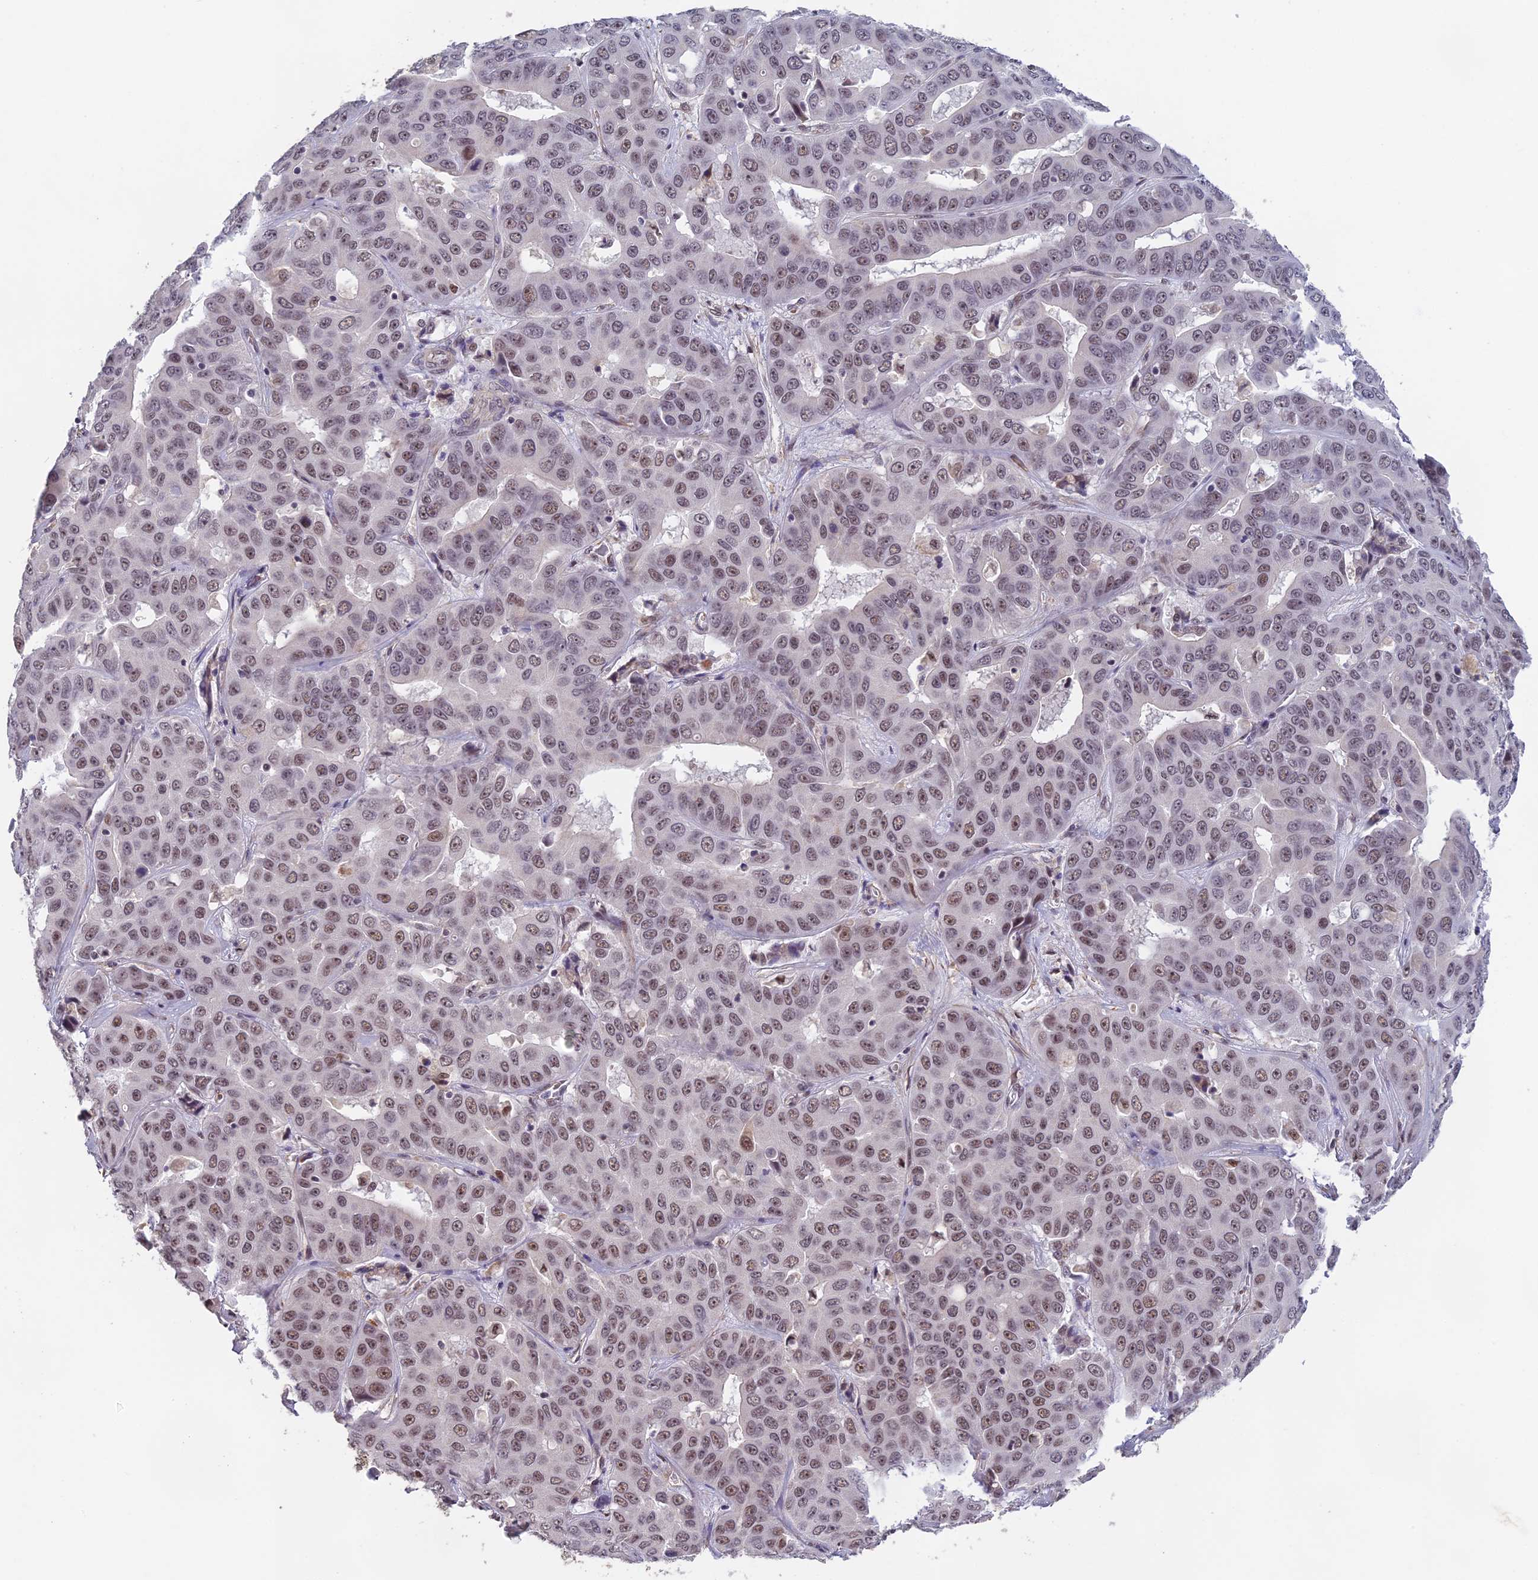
{"staining": {"intensity": "weak", "quantity": "25%-75%", "location": "cytoplasmic/membranous"}, "tissue": "liver cancer", "cell_type": "Tumor cells", "image_type": "cancer", "snomed": [{"axis": "morphology", "description": "Cholangiocarcinoma"}, {"axis": "topography", "description": "Liver"}], "caption": "Protein positivity by immunohistochemistry demonstrates weak cytoplasmic/membranous positivity in about 25%-75% of tumor cells in liver cancer (cholangiocarcinoma). (IHC, brightfield microscopy, high magnification).", "gene": "MORF4L1", "patient": {"sex": "female", "age": 52}}